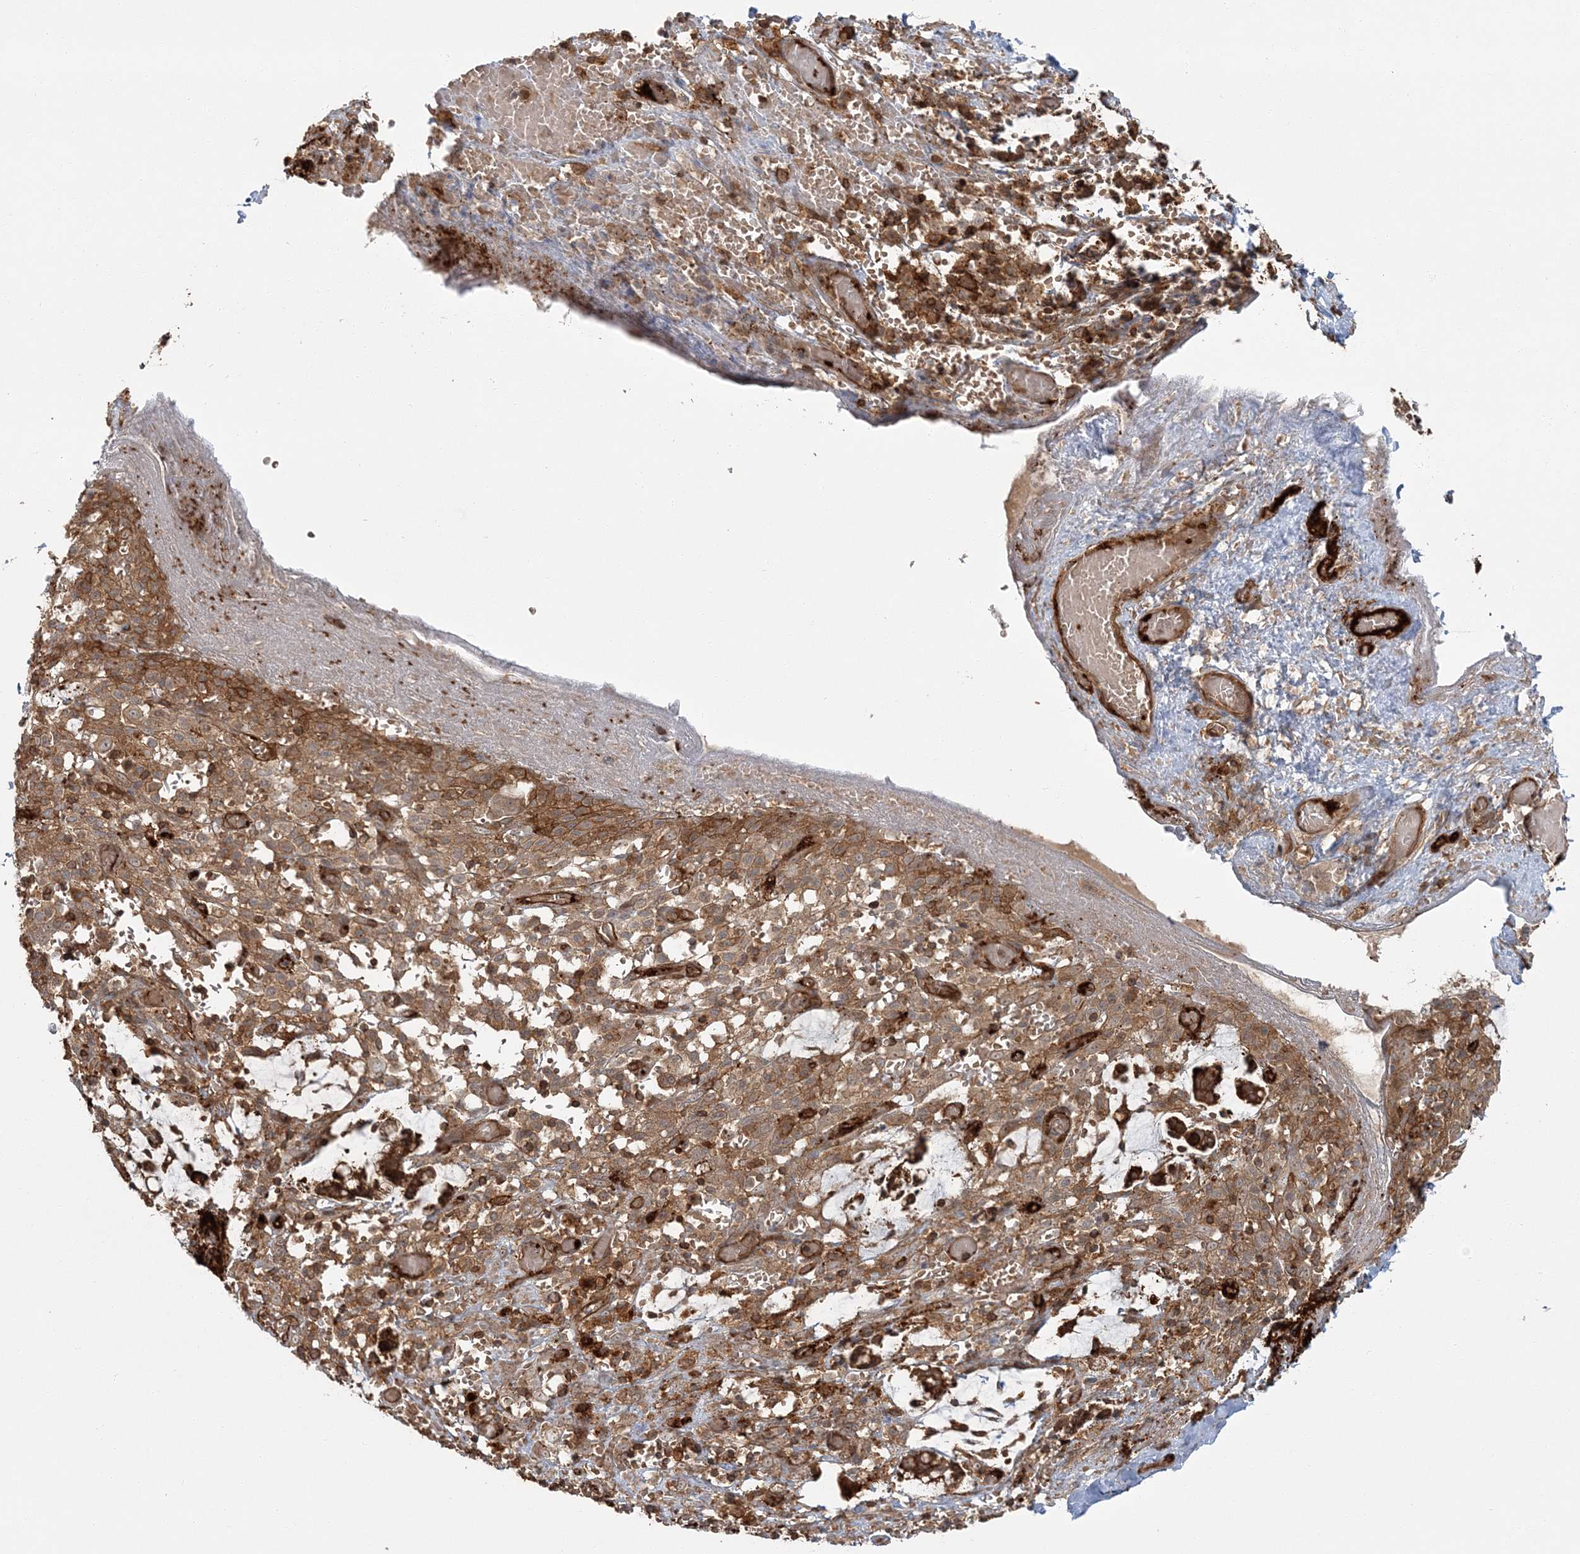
{"staining": {"intensity": "moderate", "quantity": ">75%", "location": "cytoplasmic/membranous"}, "tissue": "smooth muscle", "cell_type": "Smooth muscle cells", "image_type": "normal", "snomed": [{"axis": "morphology", "description": "Normal tissue, NOS"}, {"axis": "morphology", "description": "Adenocarcinoma, NOS"}, {"axis": "topography", "description": "Colon"}, {"axis": "topography", "description": "Peripheral nerve tissue"}], "caption": "Smooth muscle stained with DAB immunohistochemistry (IHC) reveals medium levels of moderate cytoplasmic/membranous expression in approximately >75% of smooth muscle cells.", "gene": "RGCC", "patient": {"sex": "male", "age": 14}}